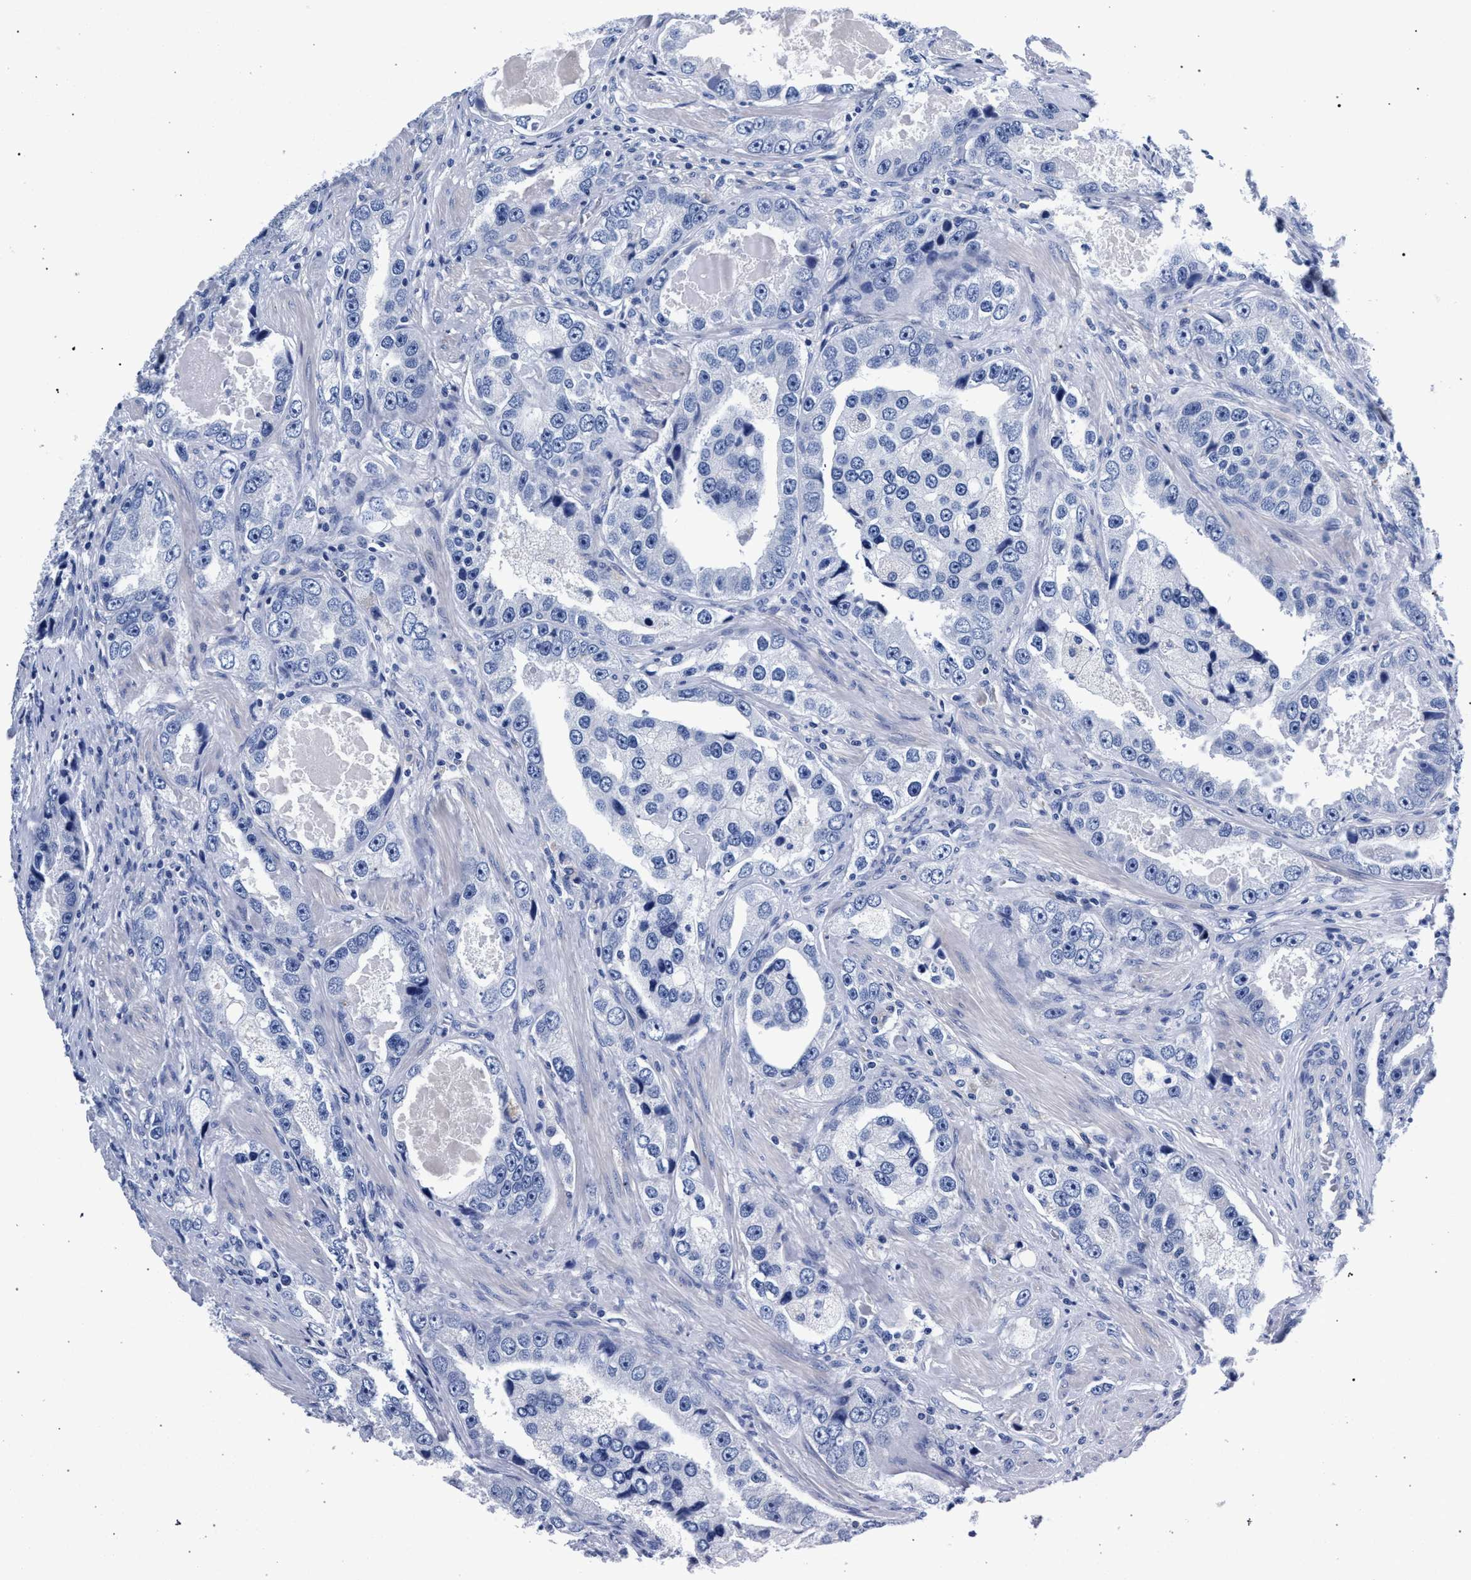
{"staining": {"intensity": "negative", "quantity": "none", "location": "none"}, "tissue": "prostate cancer", "cell_type": "Tumor cells", "image_type": "cancer", "snomed": [{"axis": "morphology", "description": "Adenocarcinoma, High grade"}, {"axis": "topography", "description": "Prostate"}], "caption": "Micrograph shows no protein positivity in tumor cells of prostate cancer tissue. The staining was performed using DAB to visualize the protein expression in brown, while the nuclei were stained in blue with hematoxylin (Magnification: 20x).", "gene": "AKAP4", "patient": {"sex": "male", "age": 63}}